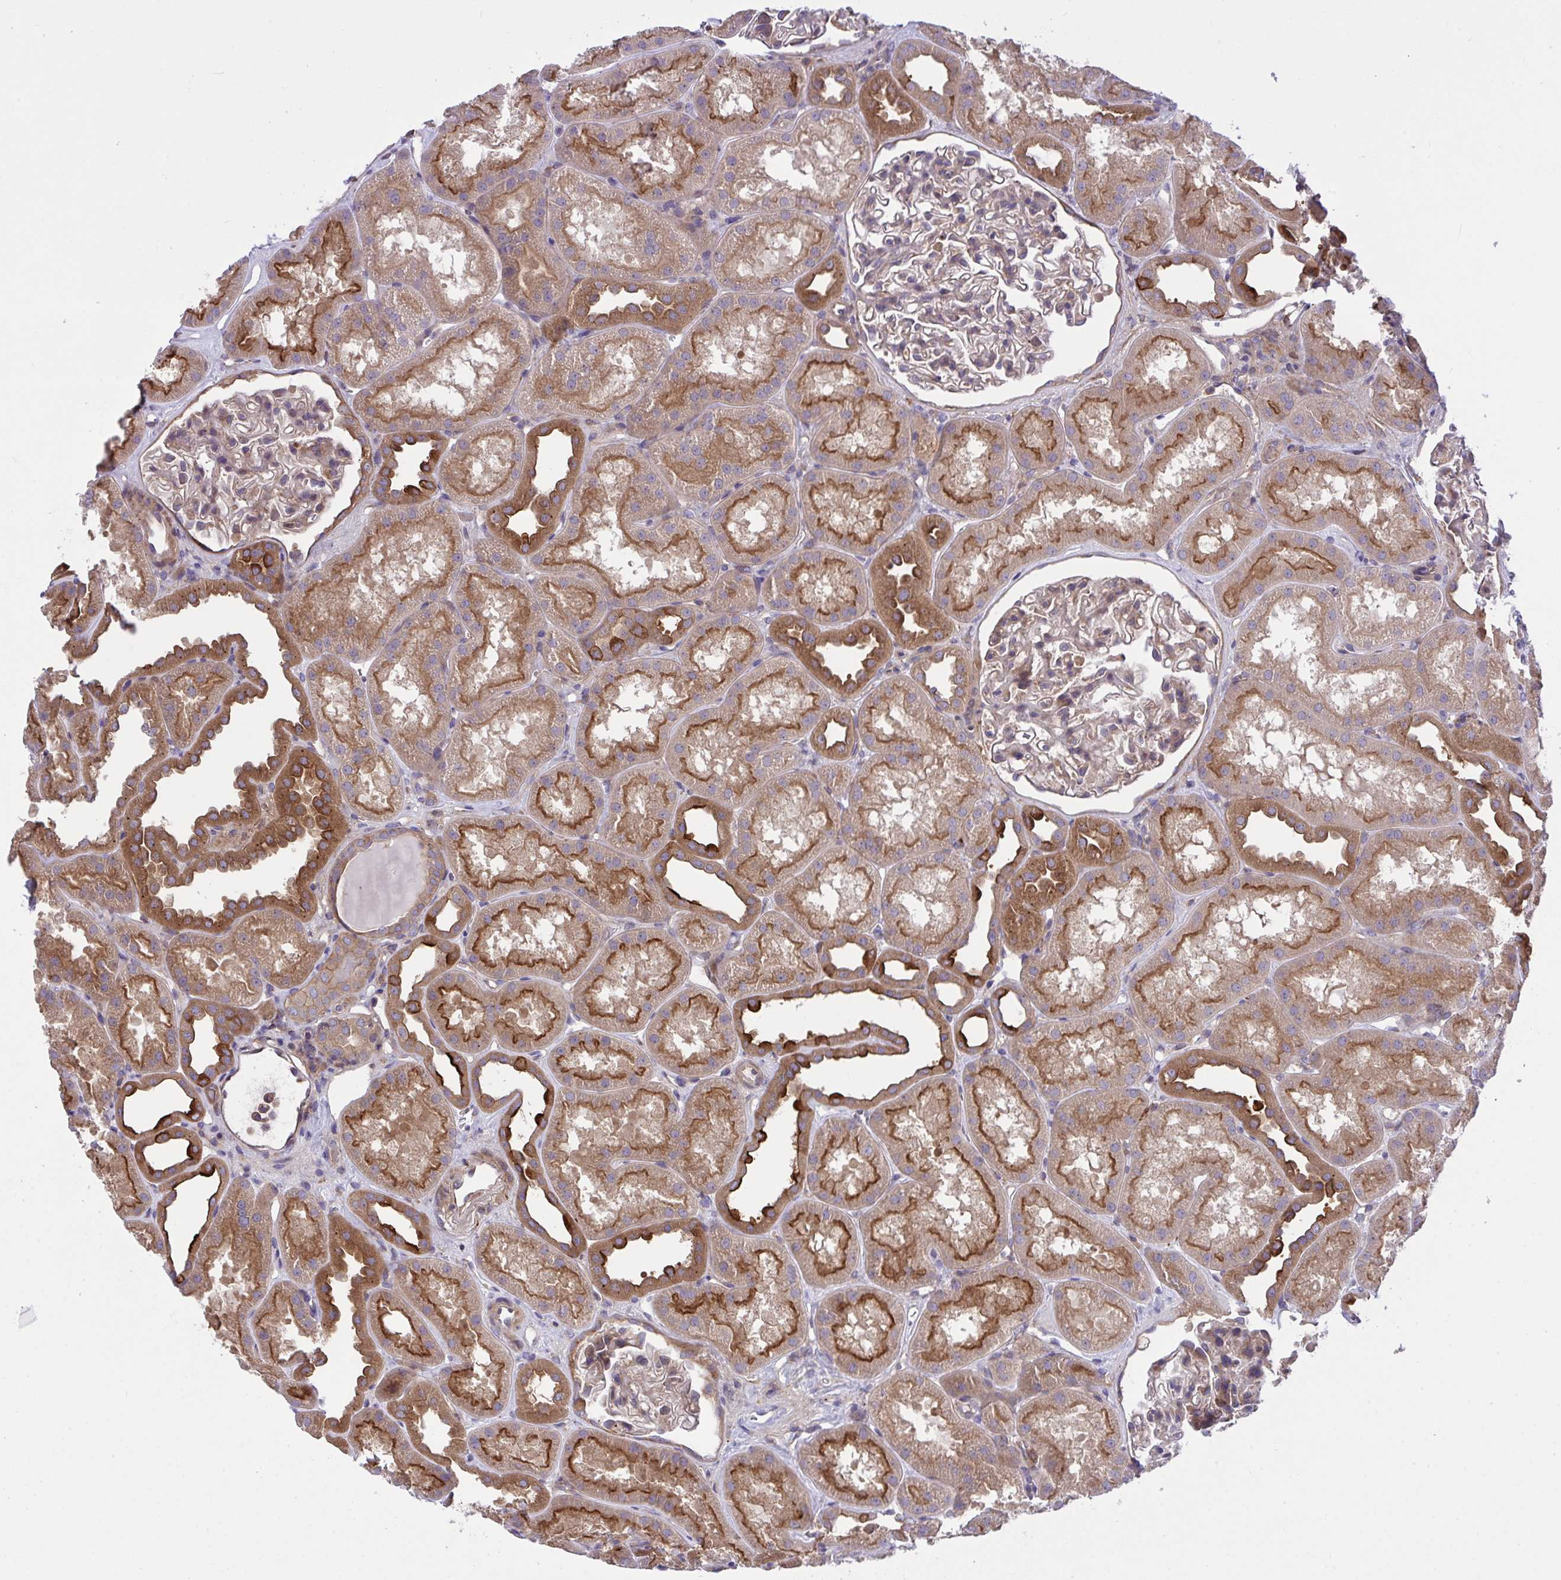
{"staining": {"intensity": "weak", "quantity": ">75%", "location": "cytoplasmic/membranous"}, "tissue": "kidney", "cell_type": "Cells in glomeruli", "image_type": "normal", "snomed": [{"axis": "morphology", "description": "Normal tissue, NOS"}, {"axis": "topography", "description": "Kidney"}], "caption": "Immunohistochemical staining of unremarkable kidney shows low levels of weak cytoplasmic/membranous staining in about >75% of cells in glomeruli. Using DAB (3,3'-diaminobenzidine) (brown) and hematoxylin (blue) stains, captured at high magnification using brightfield microscopy.", "gene": "GRB14", "patient": {"sex": "male", "age": 61}}